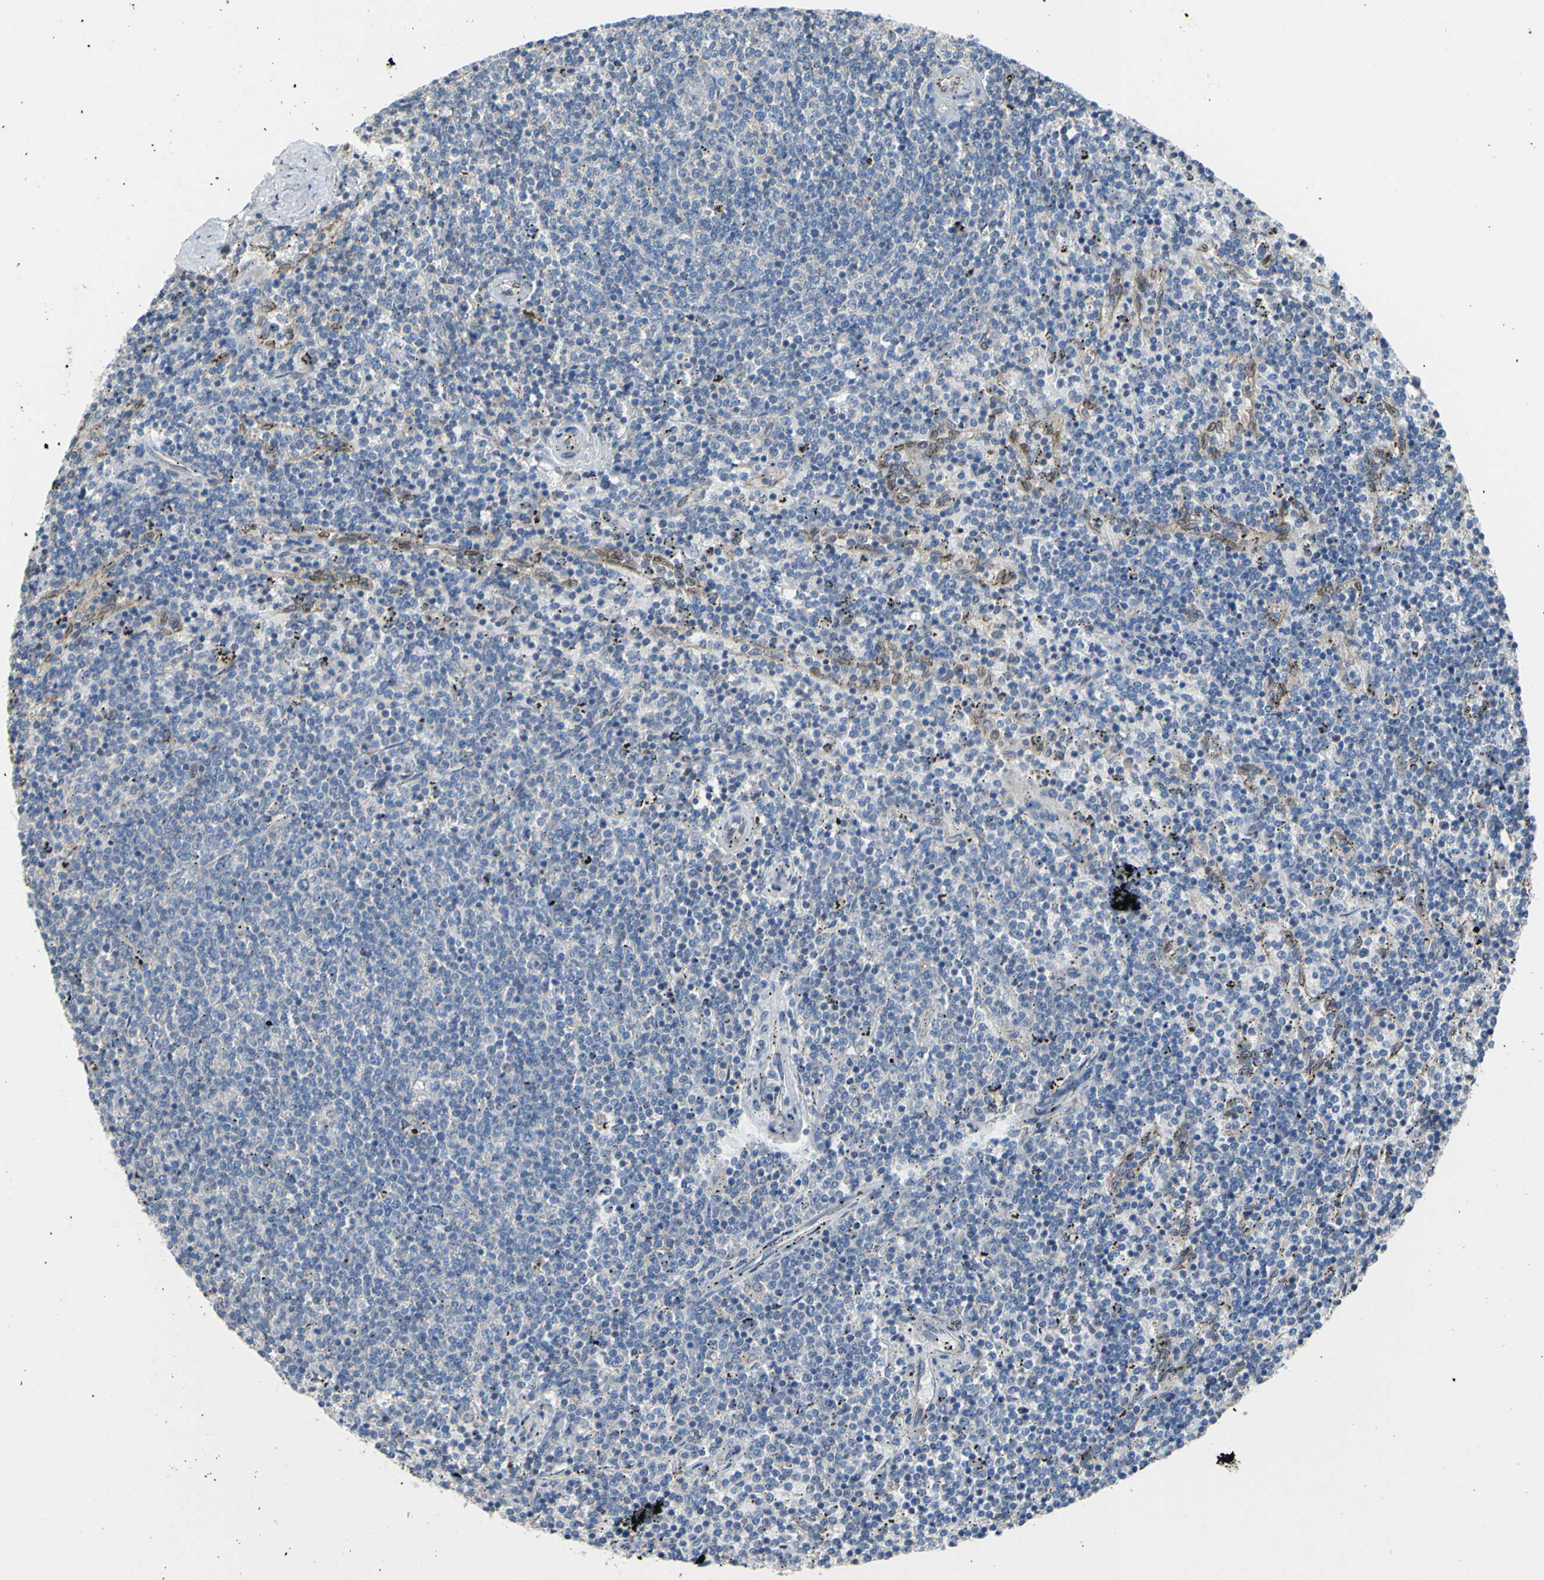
{"staining": {"intensity": "negative", "quantity": "none", "location": "none"}, "tissue": "lymphoma", "cell_type": "Tumor cells", "image_type": "cancer", "snomed": [{"axis": "morphology", "description": "Malignant lymphoma, non-Hodgkin's type, Low grade"}, {"axis": "topography", "description": "Spleen"}], "caption": "The micrograph displays no significant positivity in tumor cells of lymphoma. Brightfield microscopy of immunohistochemistry (IHC) stained with DAB (3,3'-diaminobenzidine) (brown) and hematoxylin (blue), captured at high magnification.", "gene": "MGST2", "patient": {"sex": "female", "age": 50}}